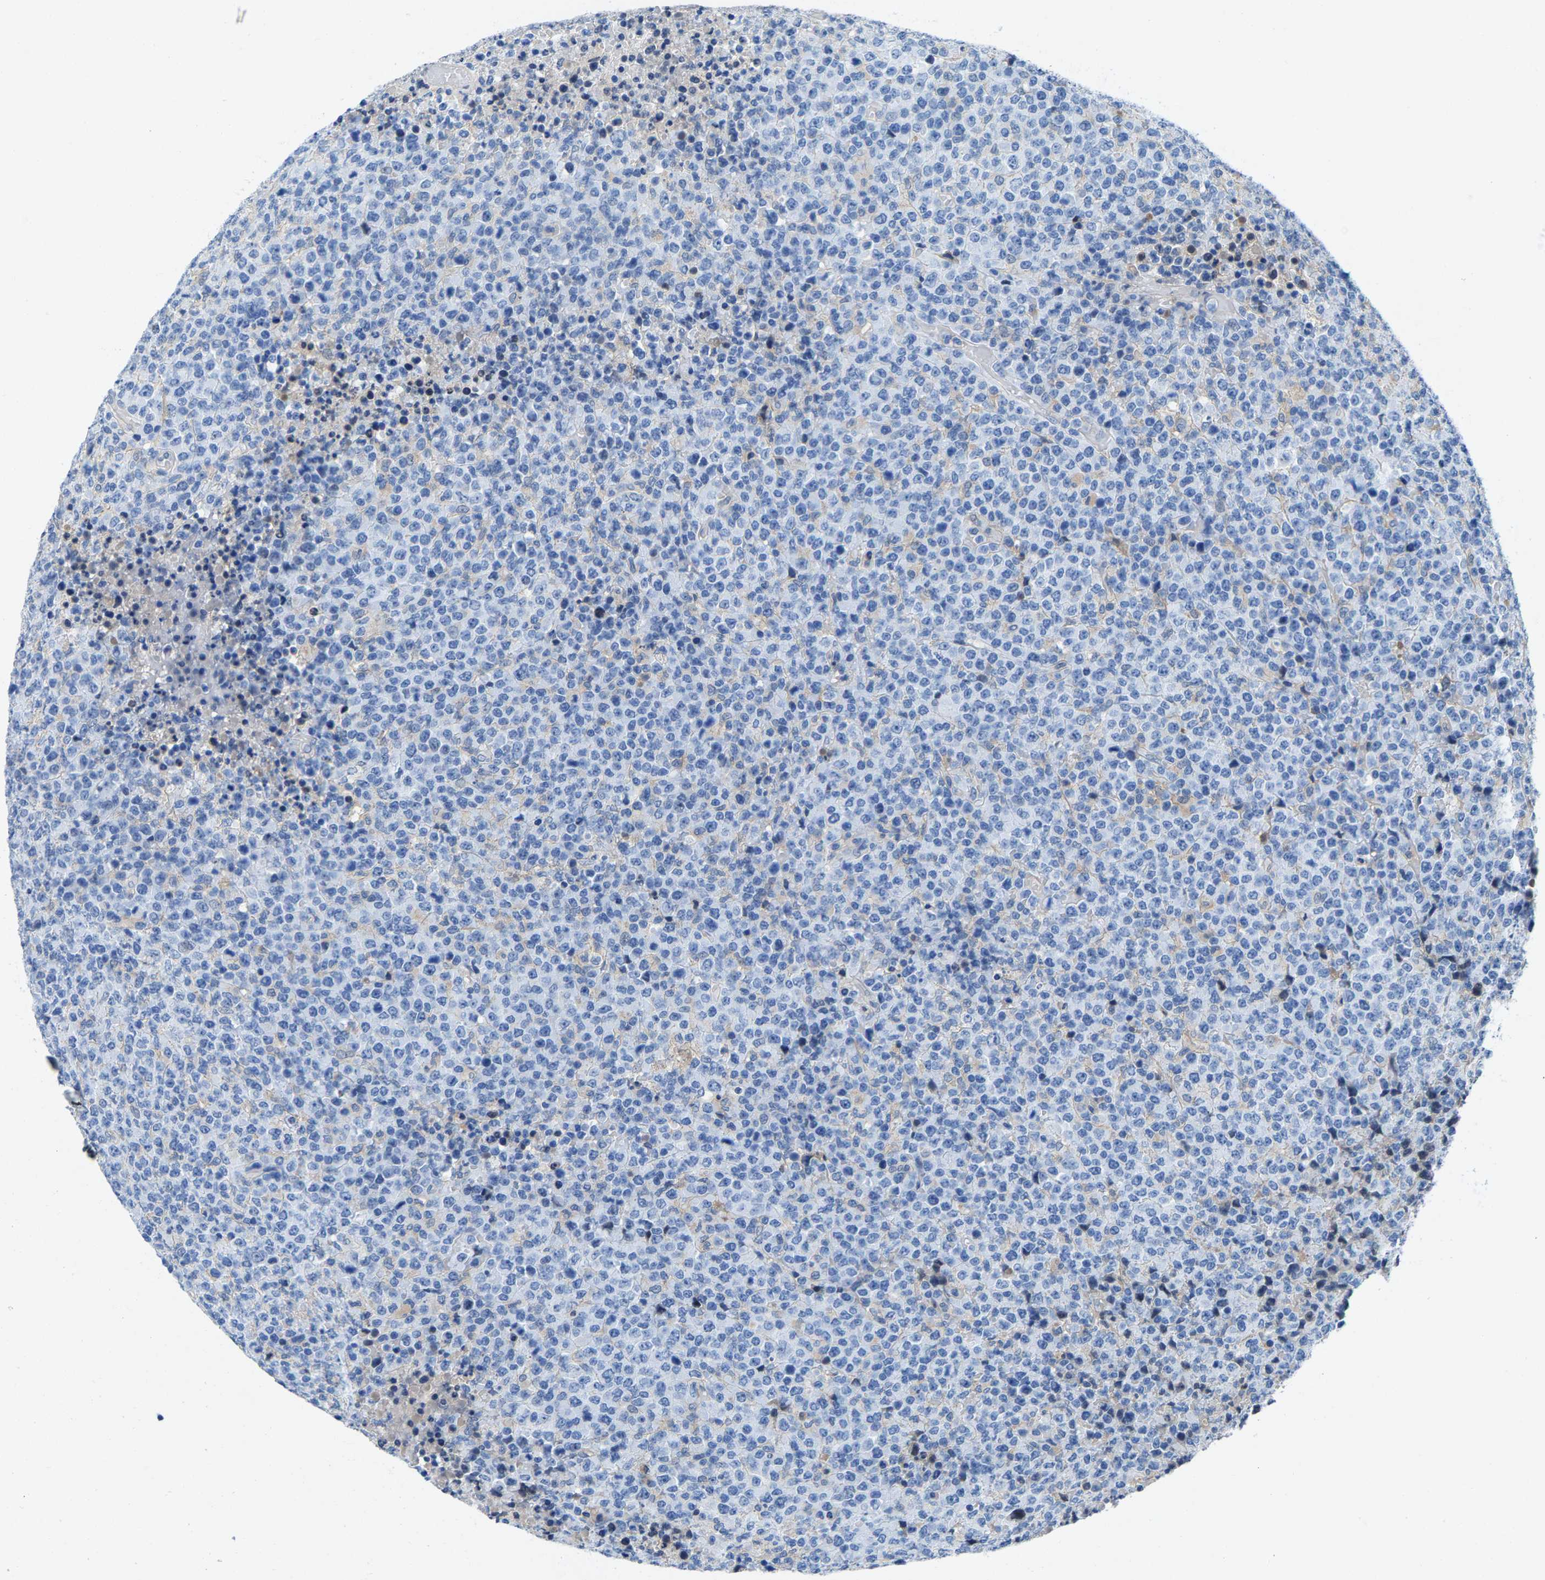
{"staining": {"intensity": "negative", "quantity": "none", "location": "none"}, "tissue": "lymphoma", "cell_type": "Tumor cells", "image_type": "cancer", "snomed": [{"axis": "morphology", "description": "Malignant lymphoma, non-Hodgkin's type, High grade"}, {"axis": "topography", "description": "Lymph node"}], "caption": "Protein analysis of high-grade malignant lymphoma, non-Hodgkin's type displays no significant expression in tumor cells.", "gene": "SSH3", "patient": {"sex": "male", "age": 13}}